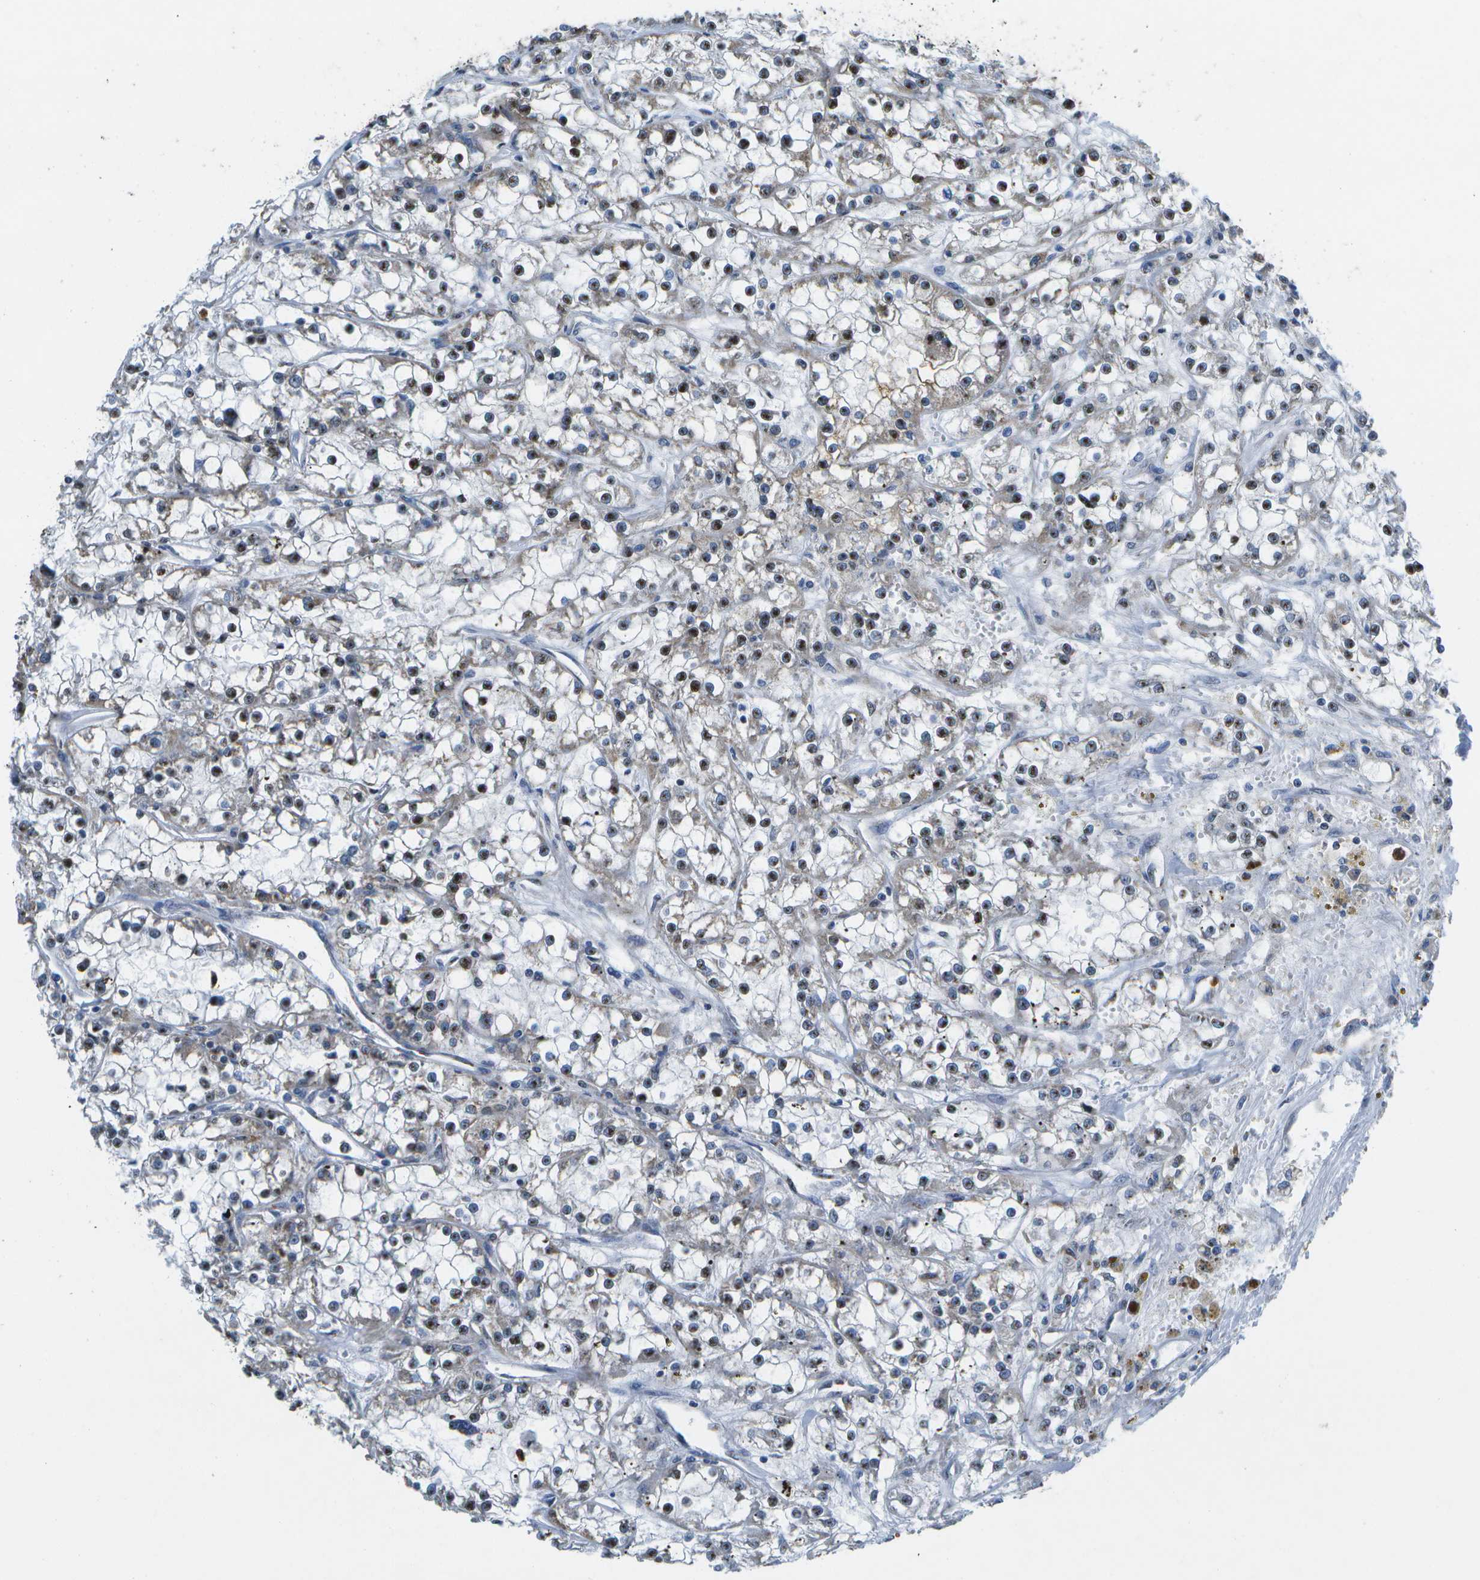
{"staining": {"intensity": "moderate", "quantity": ">75%", "location": "cytoplasmic/membranous,nuclear"}, "tissue": "renal cancer", "cell_type": "Tumor cells", "image_type": "cancer", "snomed": [{"axis": "morphology", "description": "Adenocarcinoma, NOS"}, {"axis": "topography", "description": "Kidney"}], "caption": "Approximately >75% of tumor cells in human renal cancer exhibit moderate cytoplasmic/membranous and nuclear protein positivity as visualized by brown immunohistochemical staining.", "gene": "GALNT15", "patient": {"sex": "female", "age": 52}}